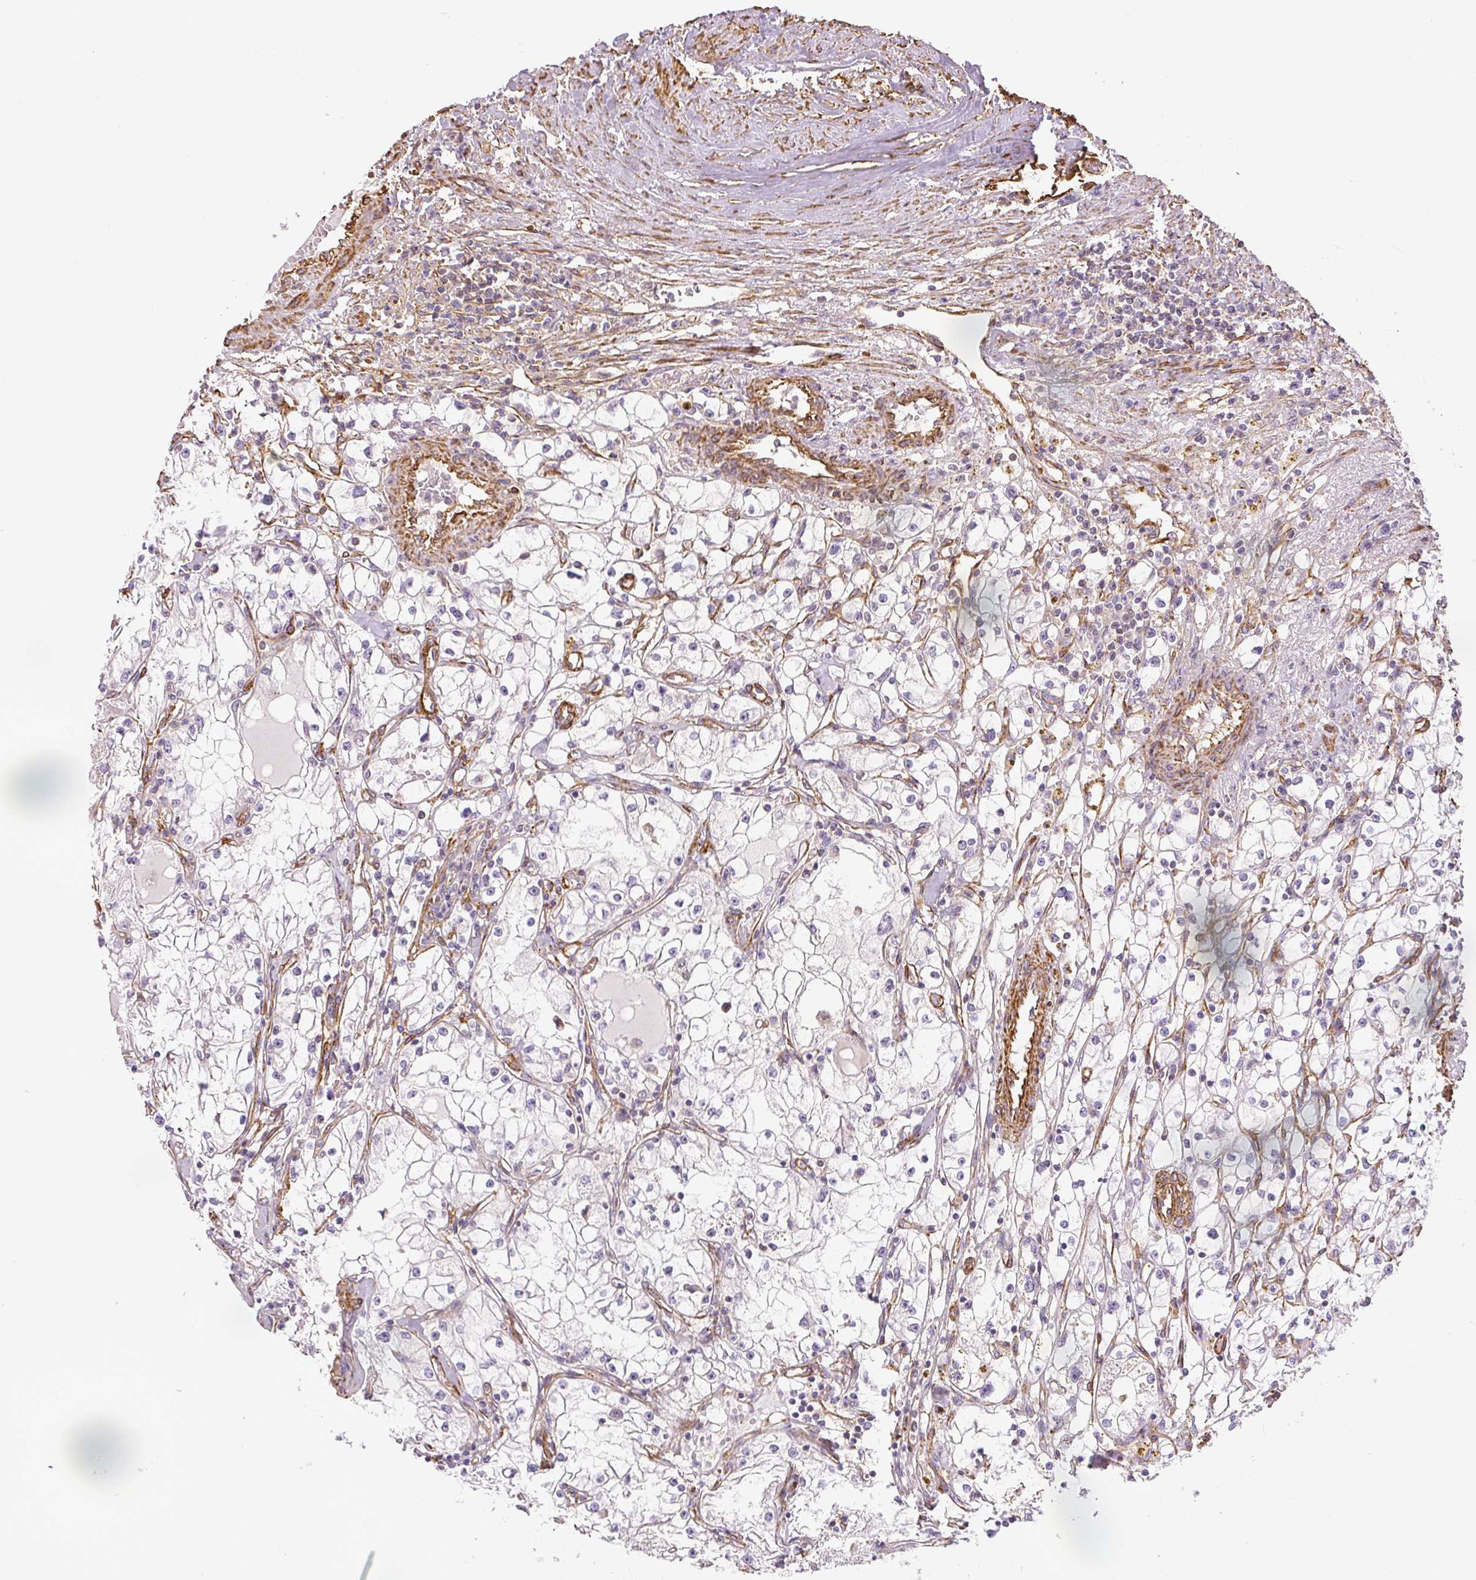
{"staining": {"intensity": "negative", "quantity": "none", "location": "none"}, "tissue": "renal cancer", "cell_type": "Tumor cells", "image_type": "cancer", "snomed": [{"axis": "morphology", "description": "Adenocarcinoma, NOS"}, {"axis": "topography", "description": "Kidney"}], "caption": "Immunohistochemistry (IHC) micrograph of human adenocarcinoma (renal) stained for a protein (brown), which displays no expression in tumor cells. The staining is performed using DAB (3,3'-diaminobenzidine) brown chromogen with nuclei counter-stained in using hematoxylin.", "gene": "MYL12A", "patient": {"sex": "male", "age": 56}}